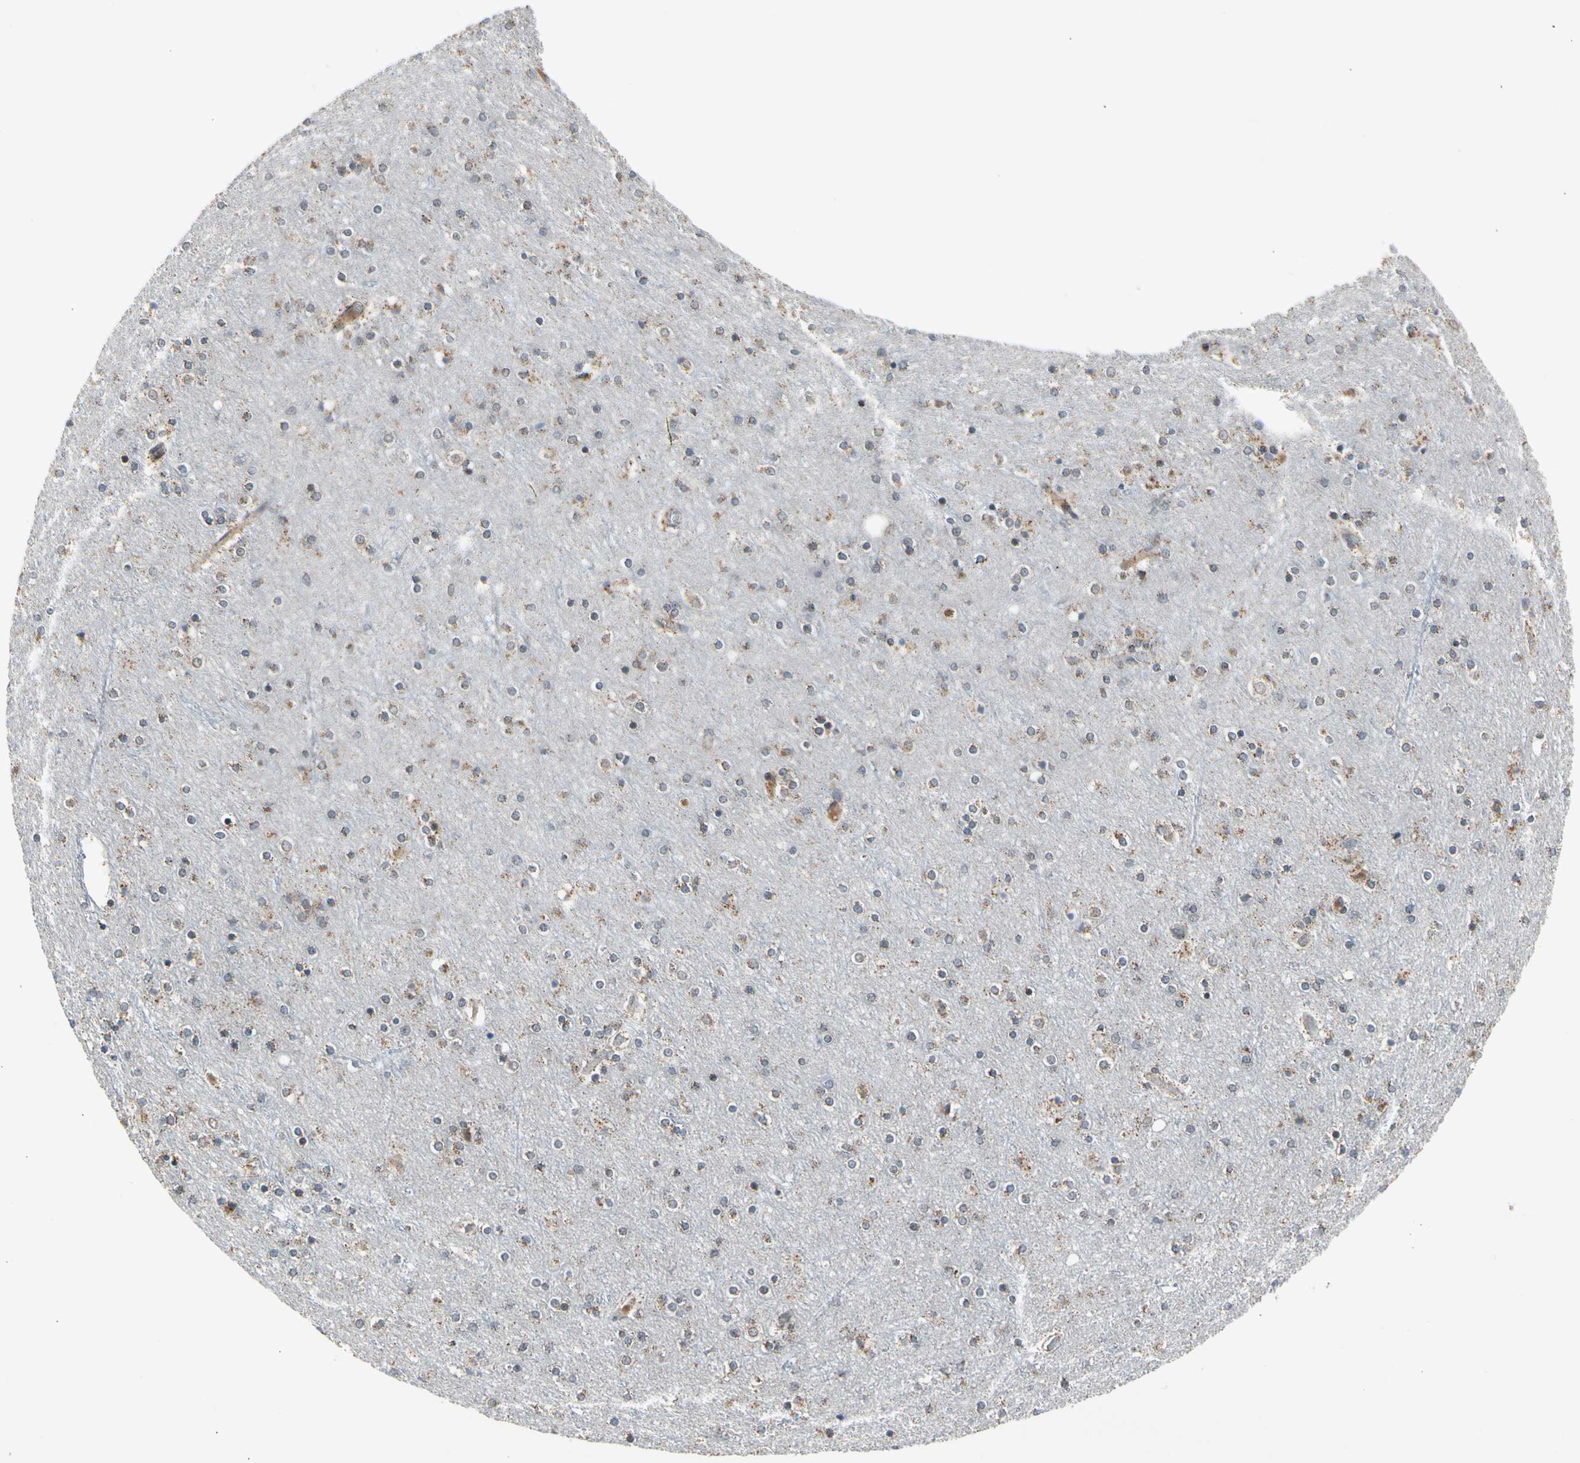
{"staining": {"intensity": "weak", "quantity": ">75%", "location": "cytoplasmic/membranous"}, "tissue": "cerebral cortex", "cell_type": "Endothelial cells", "image_type": "normal", "snomed": [{"axis": "morphology", "description": "Normal tissue, NOS"}, {"axis": "topography", "description": "Cerebral cortex"}], "caption": "Protein expression analysis of unremarkable human cerebral cortex reveals weak cytoplasmic/membranous staining in about >75% of endothelial cells.", "gene": "KHDC4", "patient": {"sex": "female", "age": 54}}